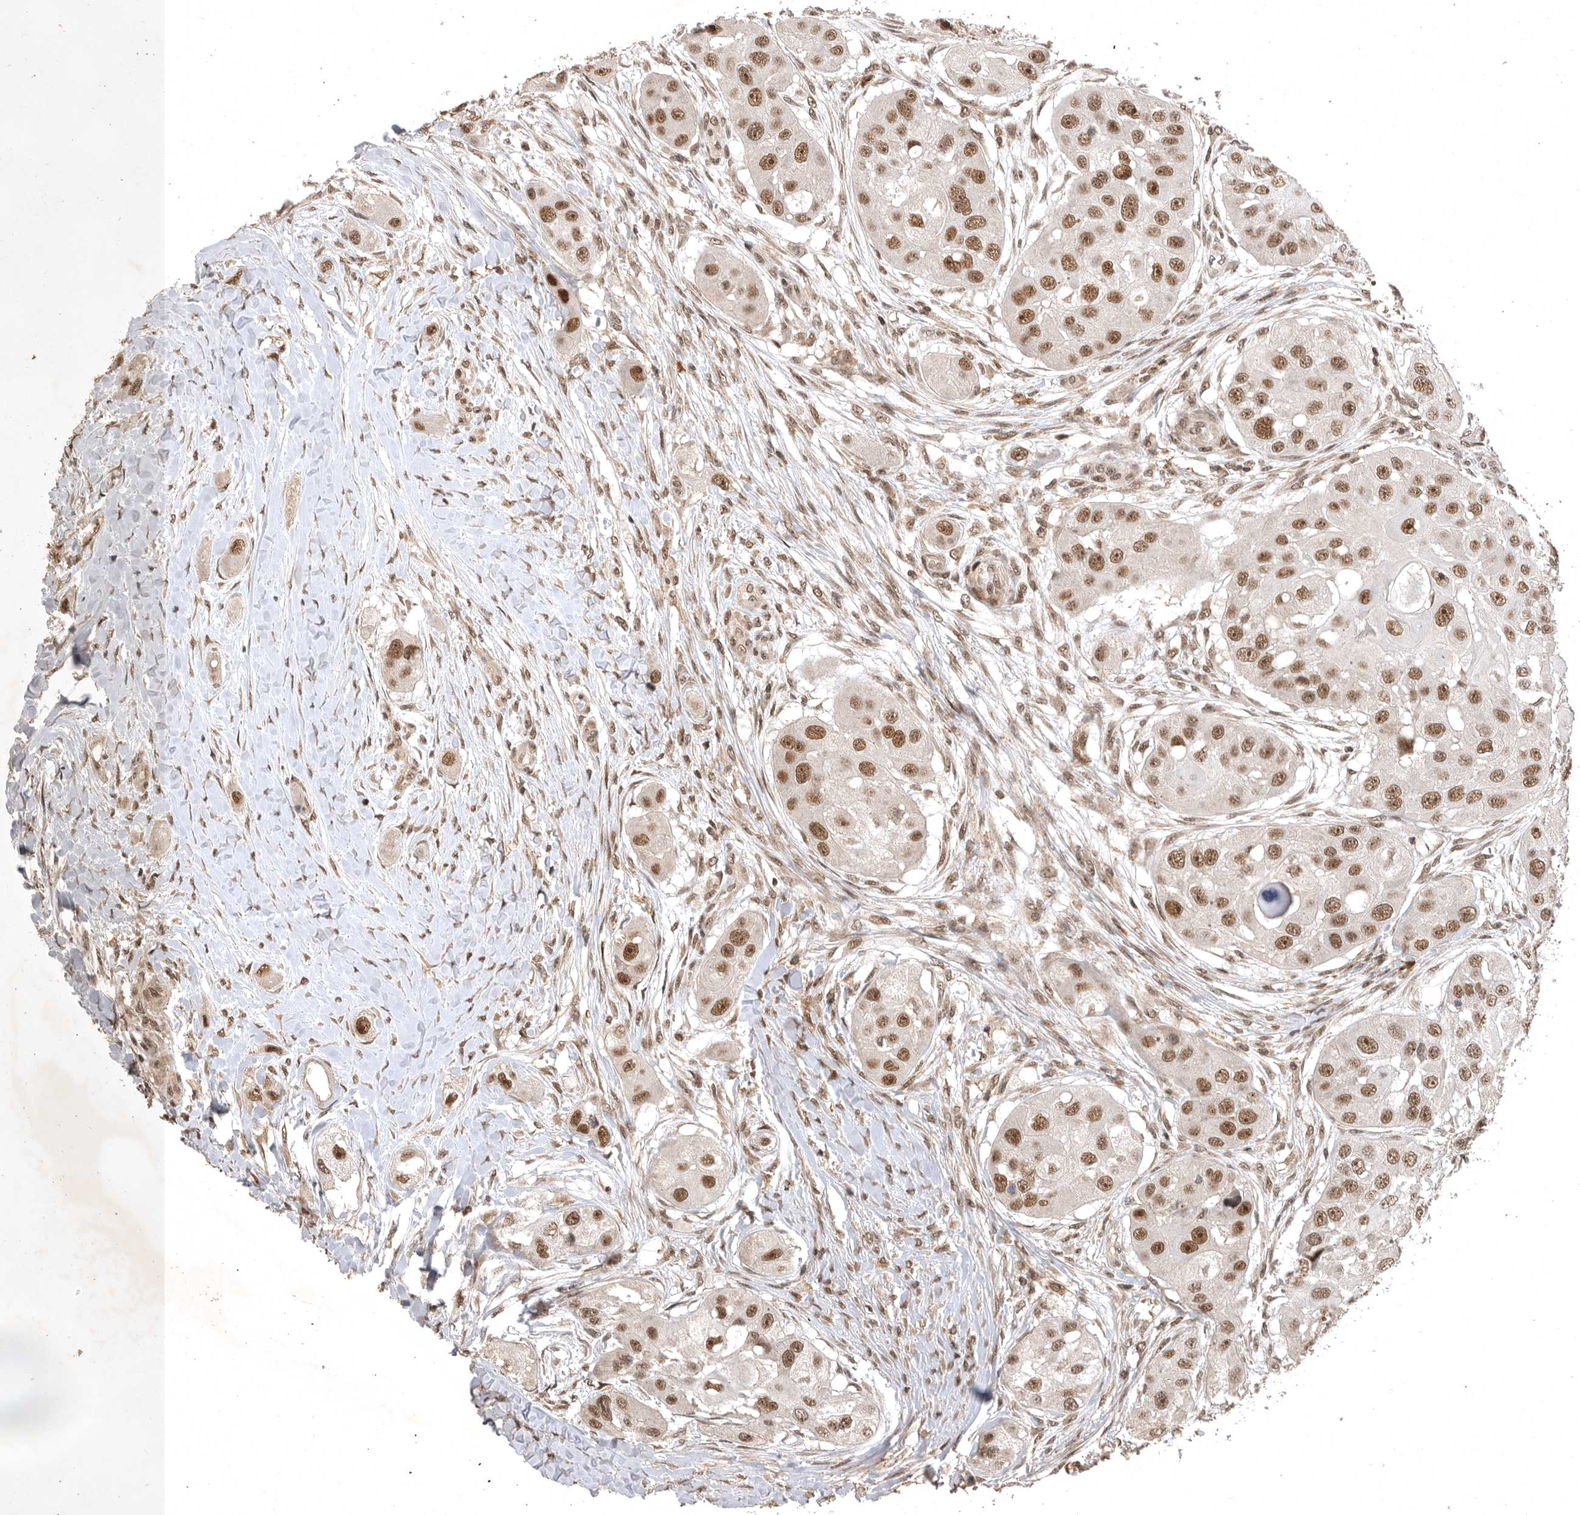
{"staining": {"intensity": "moderate", "quantity": ">75%", "location": "nuclear"}, "tissue": "head and neck cancer", "cell_type": "Tumor cells", "image_type": "cancer", "snomed": [{"axis": "morphology", "description": "Normal tissue, NOS"}, {"axis": "morphology", "description": "Squamous cell carcinoma, NOS"}, {"axis": "topography", "description": "Skeletal muscle"}, {"axis": "topography", "description": "Head-Neck"}], "caption": "Tumor cells demonstrate medium levels of moderate nuclear expression in approximately >75% of cells in human head and neck cancer (squamous cell carcinoma).", "gene": "CBLL1", "patient": {"sex": "male", "age": 51}}